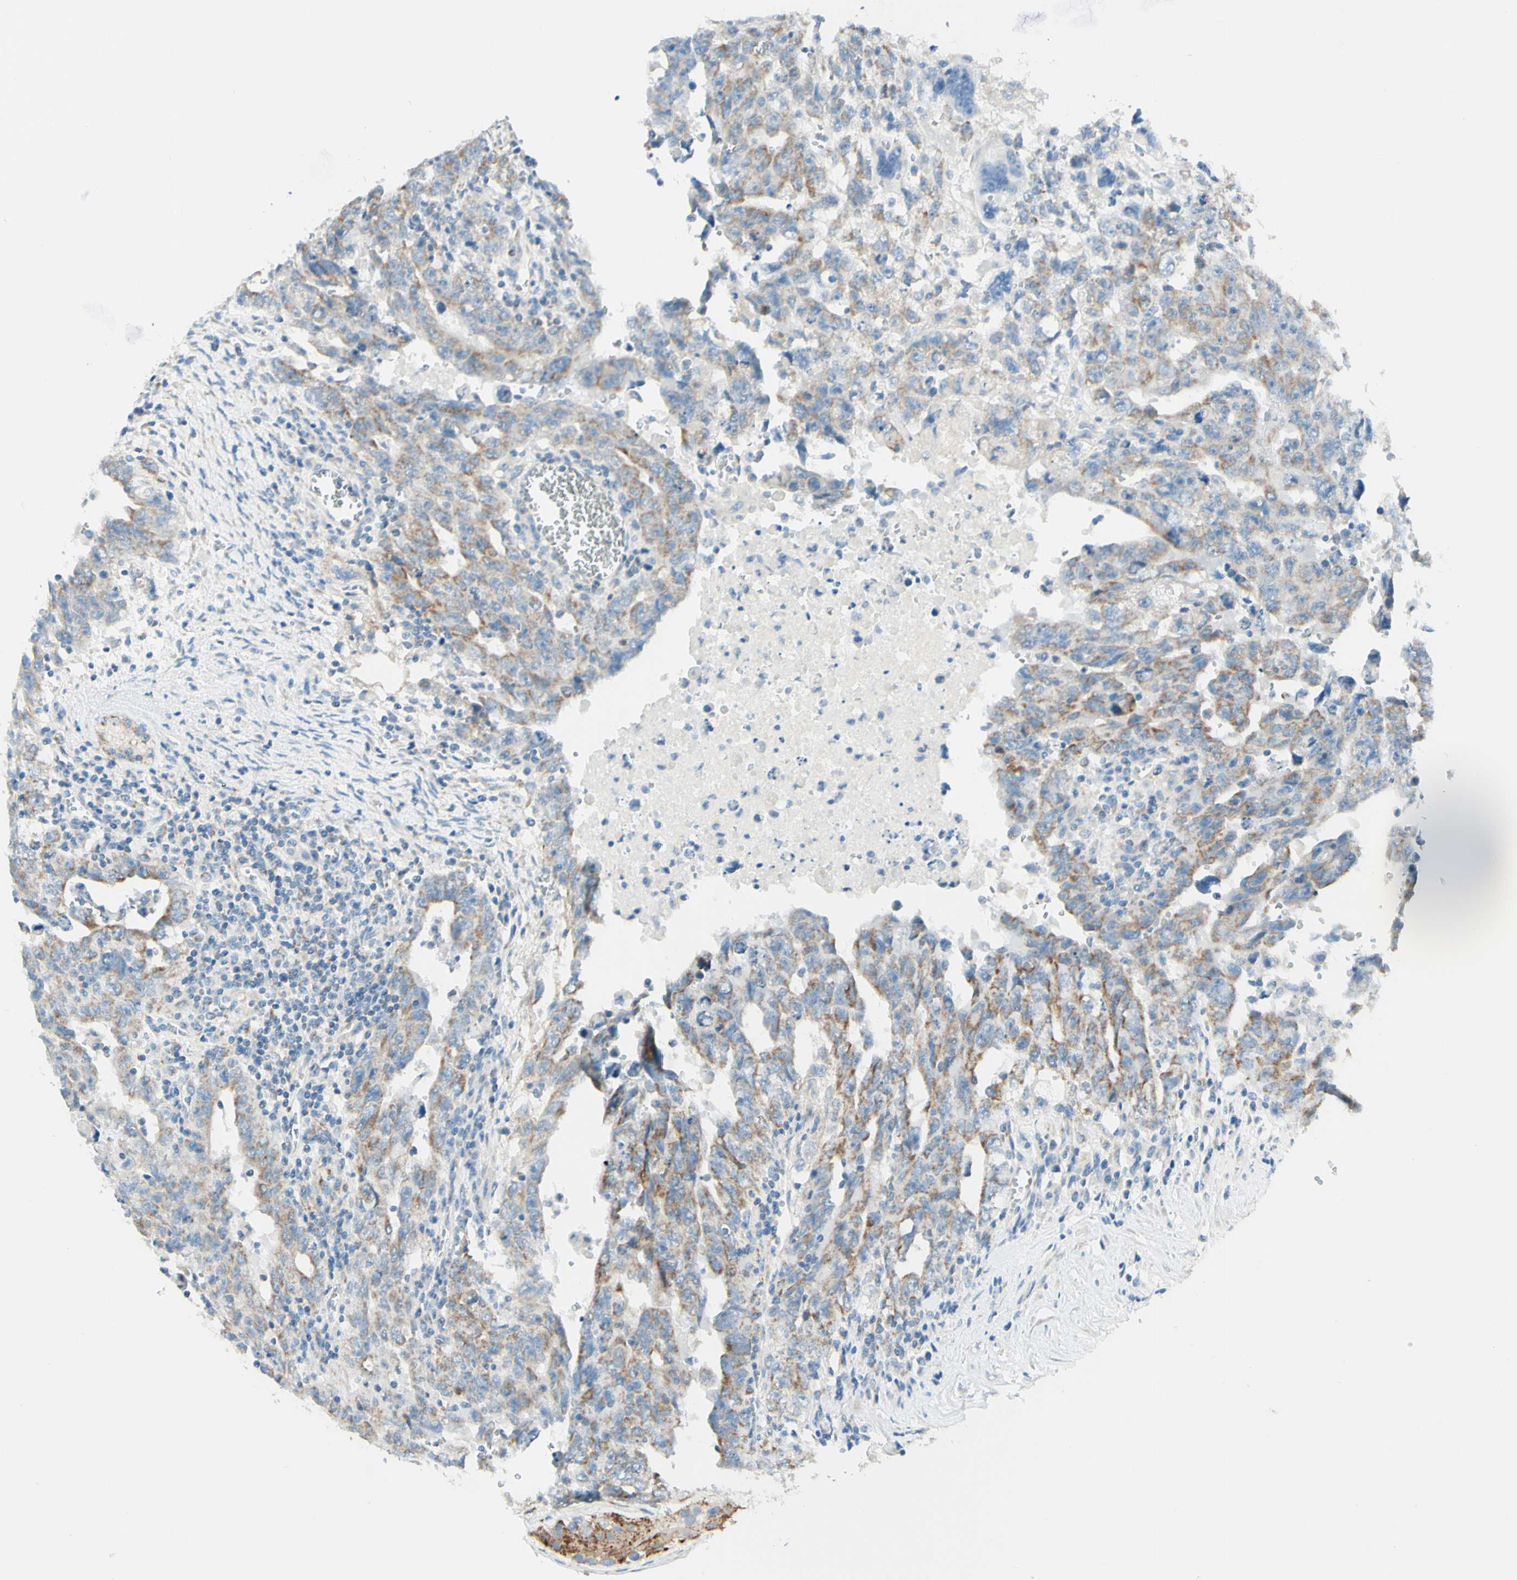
{"staining": {"intensity": "moderate", "quantity": "25%-75%", "location": "cytoplasmic/membranous"}, "tissue": "testis cancer", "cell_type": "Tumor cells", "image_type": "cancer", "snomed": [{"axis": "morphology", "description": "Carcinoma, Embryonal, NOS"}, {"axis": "topography", "description": "Testis"}], "caption": "Tumor cells exhibit medium levels of moderate cytoplasmic/membranous expression in about 25%-75% of cells in human testis cancer (embryonal carcinoma). (brown staining indicates protein expression, while blue staining denotes nuclei).", "gene": "ARMC10", "patient": {"sex": "male", "age": 28}}